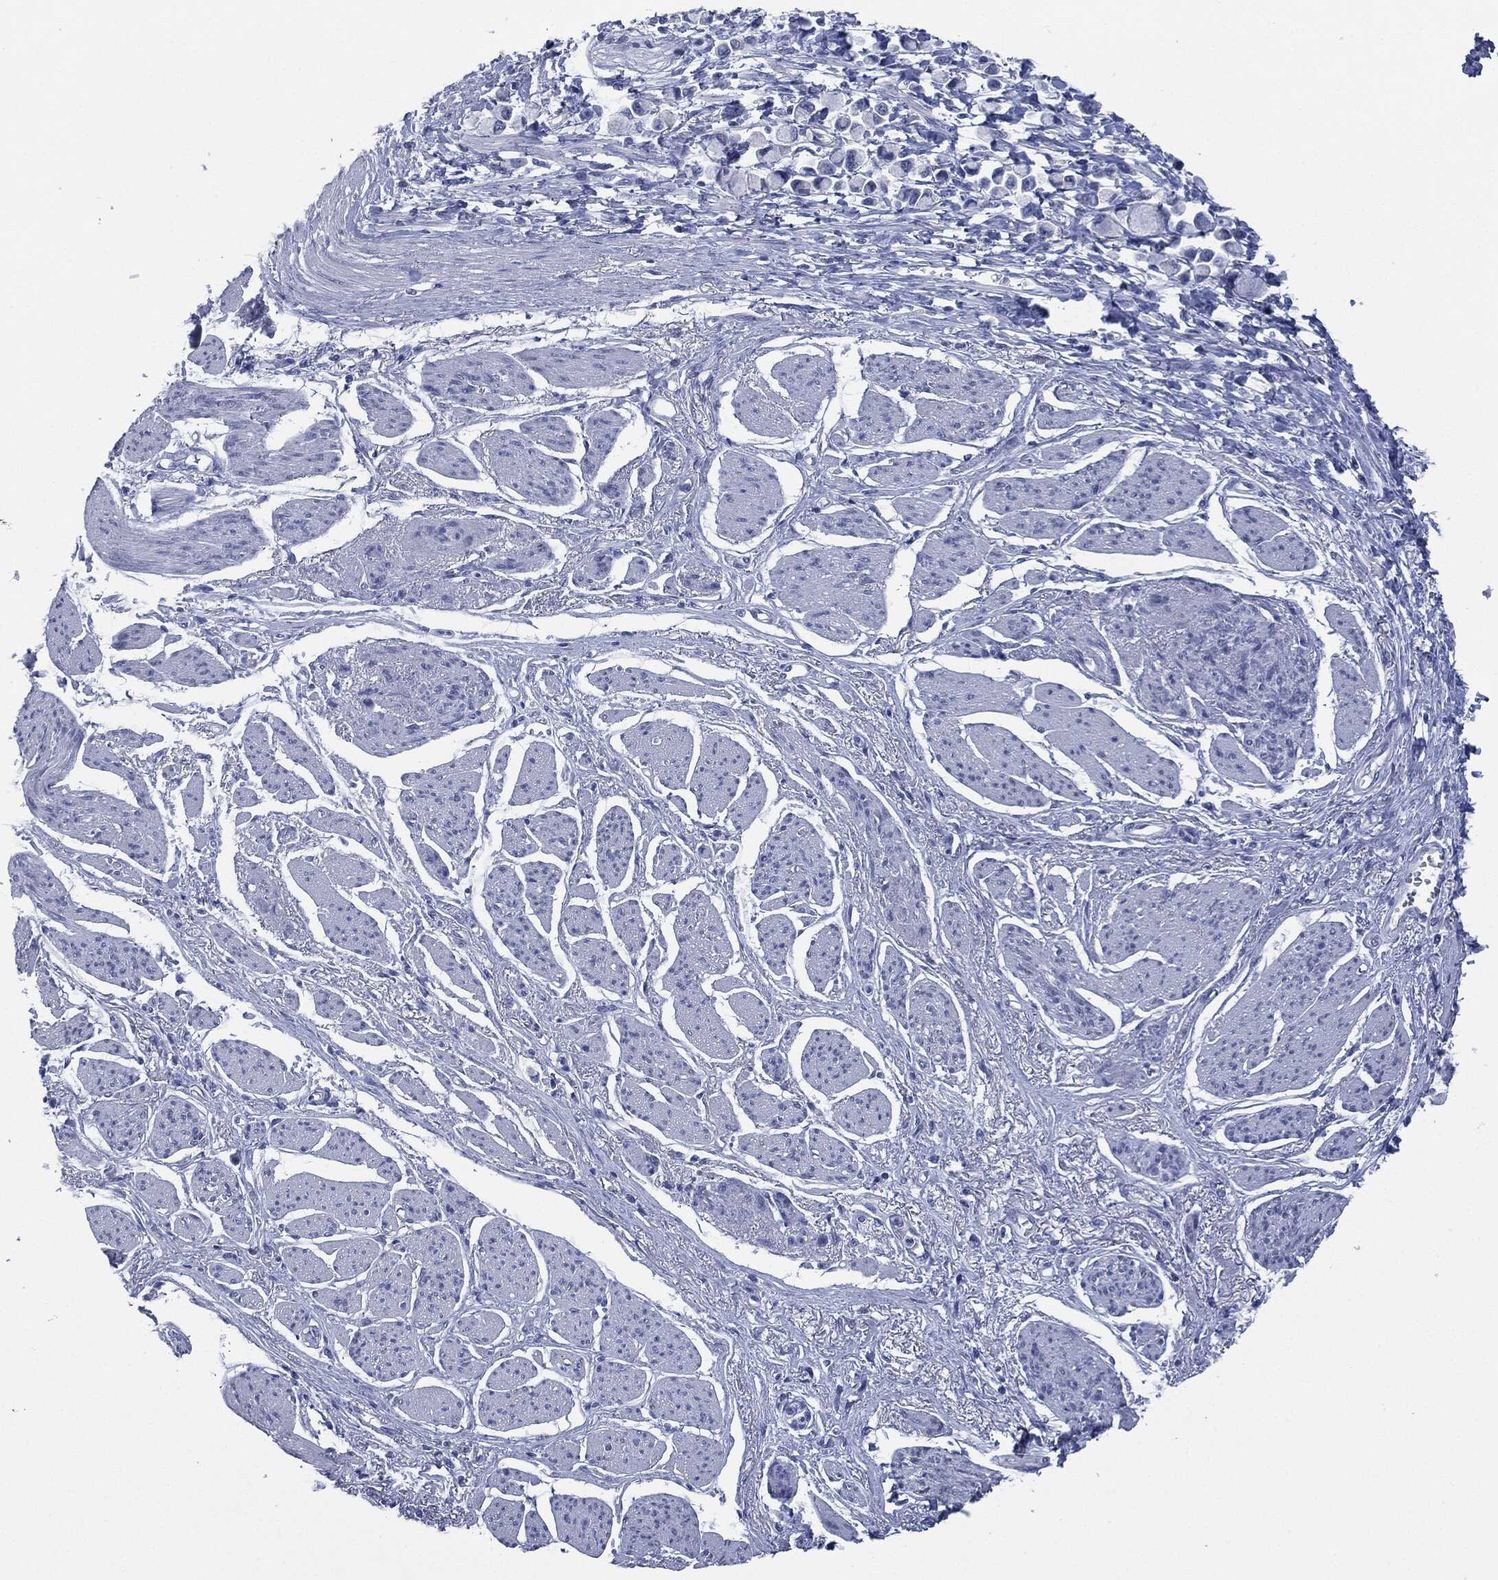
{"staining": {"intensity": "negative", "quantity": "none", "location": "none"}, "tissue": "stomach cancer", "cell_type": "Tumor cells", "image_type": "cancer", "snomed": [{"axis": "morphology", "description": "Adenocarcinoma, NOS"}, {"axis": "topography", "description": "Stomach"}], "caption": "There is no significant positivity in tumor cells of stomach cancer.", "gene": "MUC16", "patient": {"sex": "female", "age": 81}}